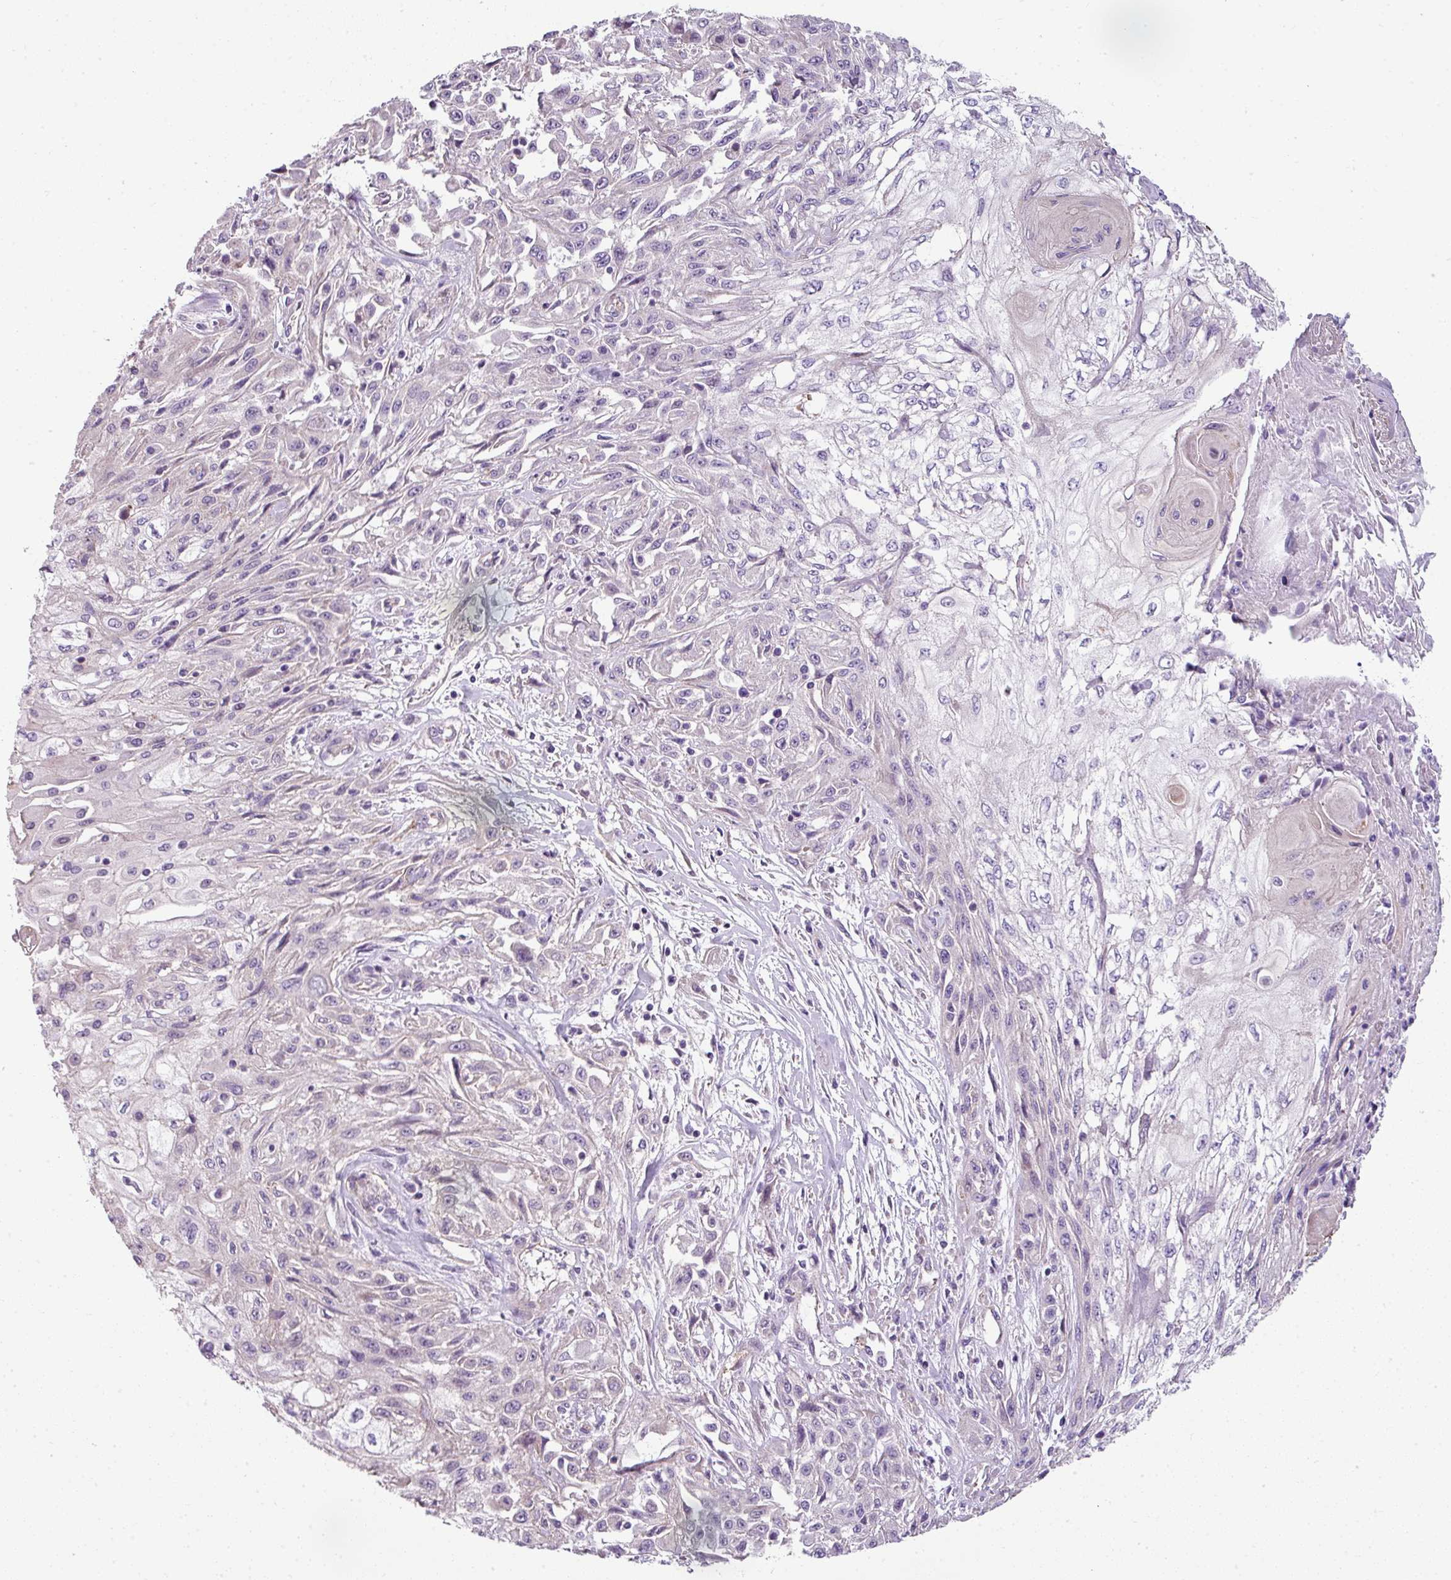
{"staining": {"intensity": "negative", "quantity": "none", "location": "none"}, "tissue": "skin cancer", "cell_type": "Tumor cells", "image_type": "cancer", "snomed": [{"axis": "morphology", "description": "Squamous cell carcinoma, NOS"}, {"axis": "morphology", "description": "Squamous cell carcinoma, metastatic, NOS"}, {"axis": "topography", "description": "Skin"}, {"axis": "topography", "description": "Lymph node"}], "caption": "Image shows no protein expression in tumor cells of skin metastatic squamous cell carcinoma tissue.", "gene": "PALS2", "patient": {"sex": "male", "age": 75}}